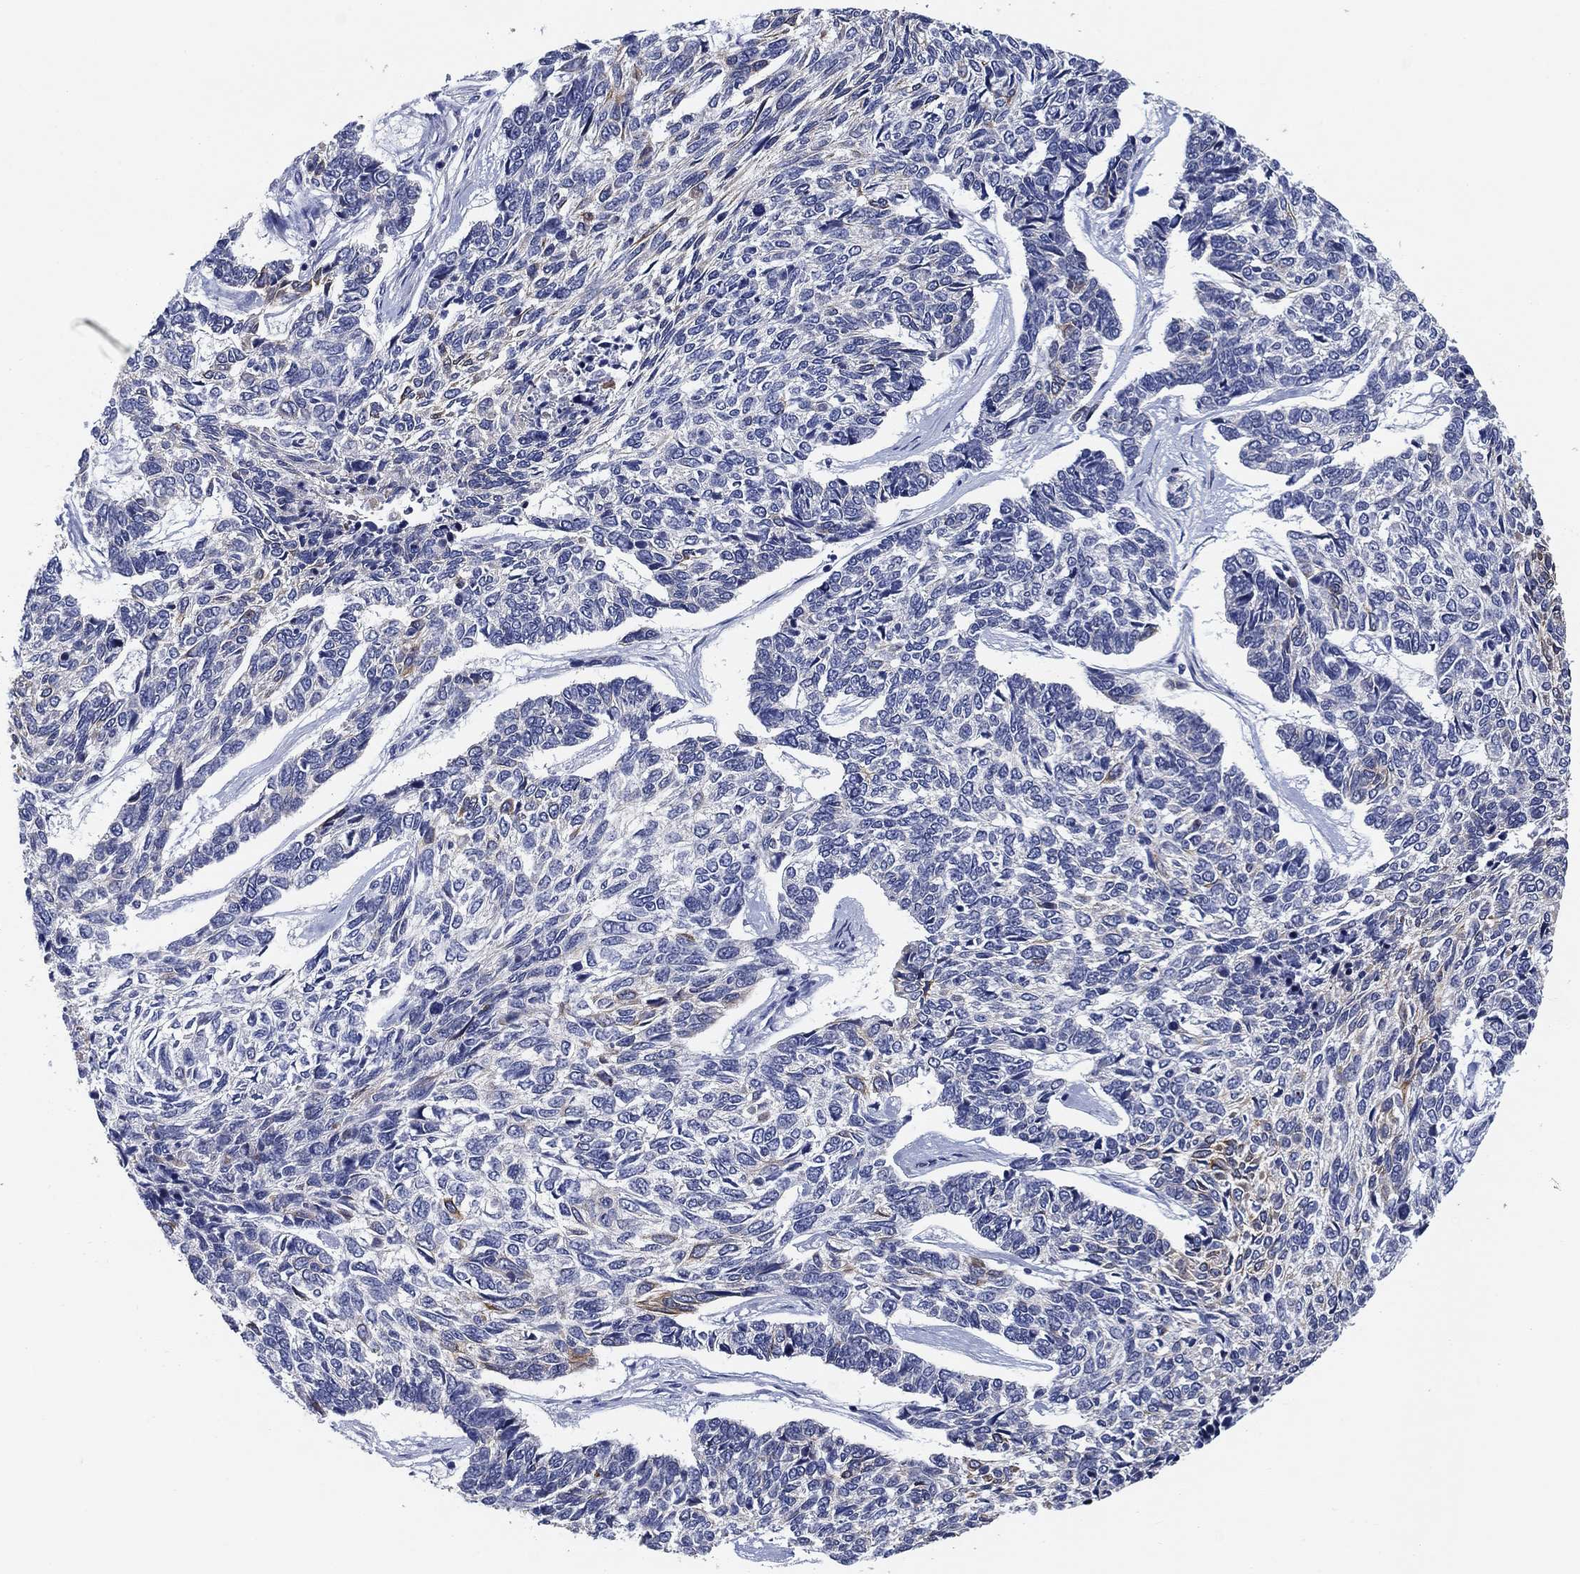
{"staining": {"intensity": "weak", "quantity": "<25%", "location": "cytoplasmic/membranous"}, "tissue": "skin cancer", "cell_type": "Tumor cells", "image_type": "cancer", "snomed": [{"axis": "morphology", "description": "Basal cell carcinoma"}, {"axis": "topography", "description": "Skin"}], "caption": "Immunohistochemistry (IHC) of skin cancer (basal cell carcinoma) reveals no staining in tumor cells. (DAB immunohistochemistry, high magnification).", "gene": "CLUL1", "patient": {"sex": "female", "age": 65}}